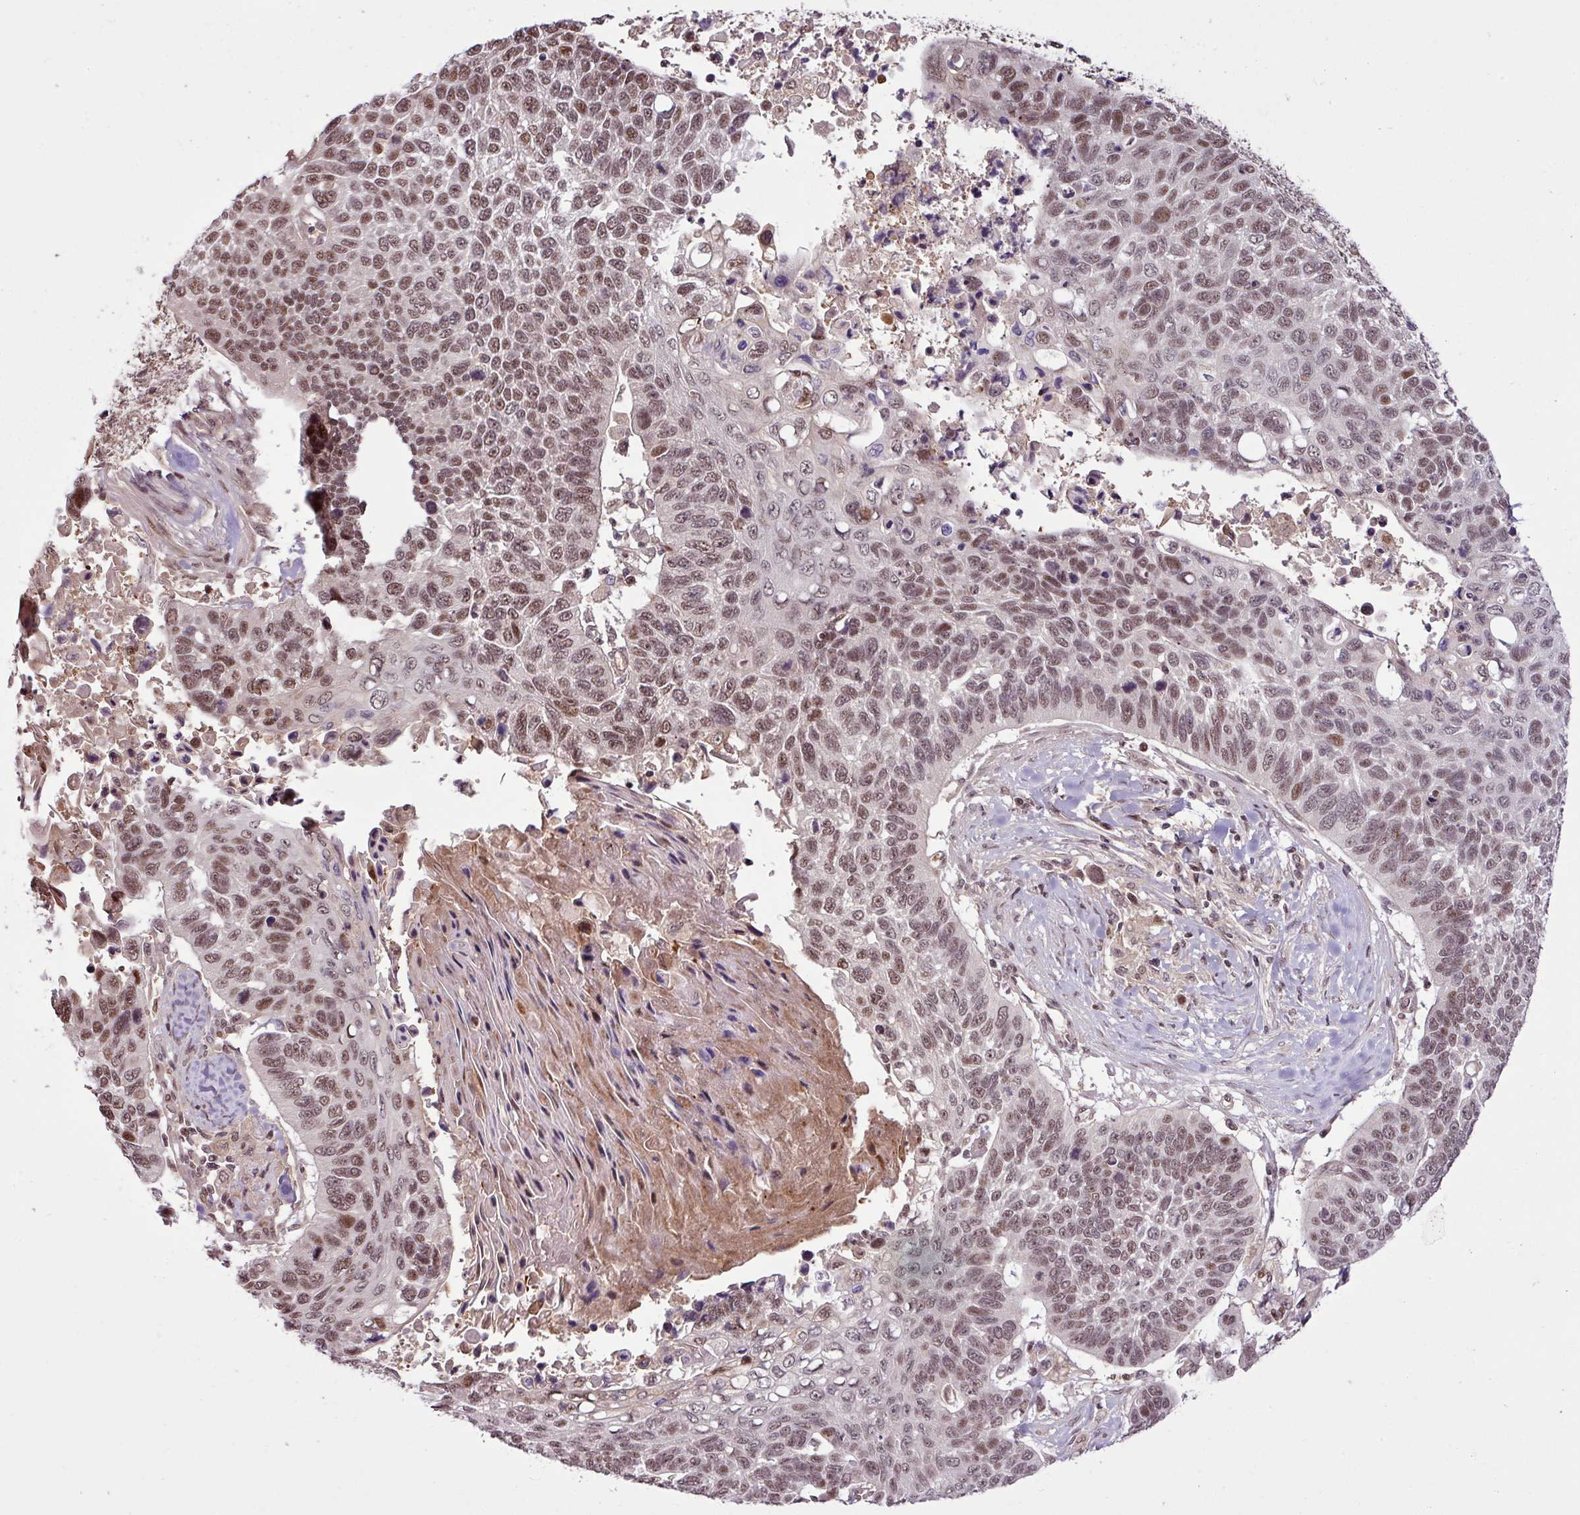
{"staining": {"intensity": "moderate", "quantity": ">75%", "location": "nuclear"}, "tissue": "lung cancer", "cell_type": "Tumor cells", "image_type": "cancer", "snomed": [{"axis": "morphology", "description": "Squamous cell carcinoma, NOS"}, {"axis": "topography", "description": "Lung"}], "caption": "This is a histology image of immunohistochemistry (IHC) staining of squamous cell carcinoma (lung), which shows moderate expression in the nuclear of tumor cells.", "gene": "ITPKC", "patient": {"sex": "male", "age": 62}}